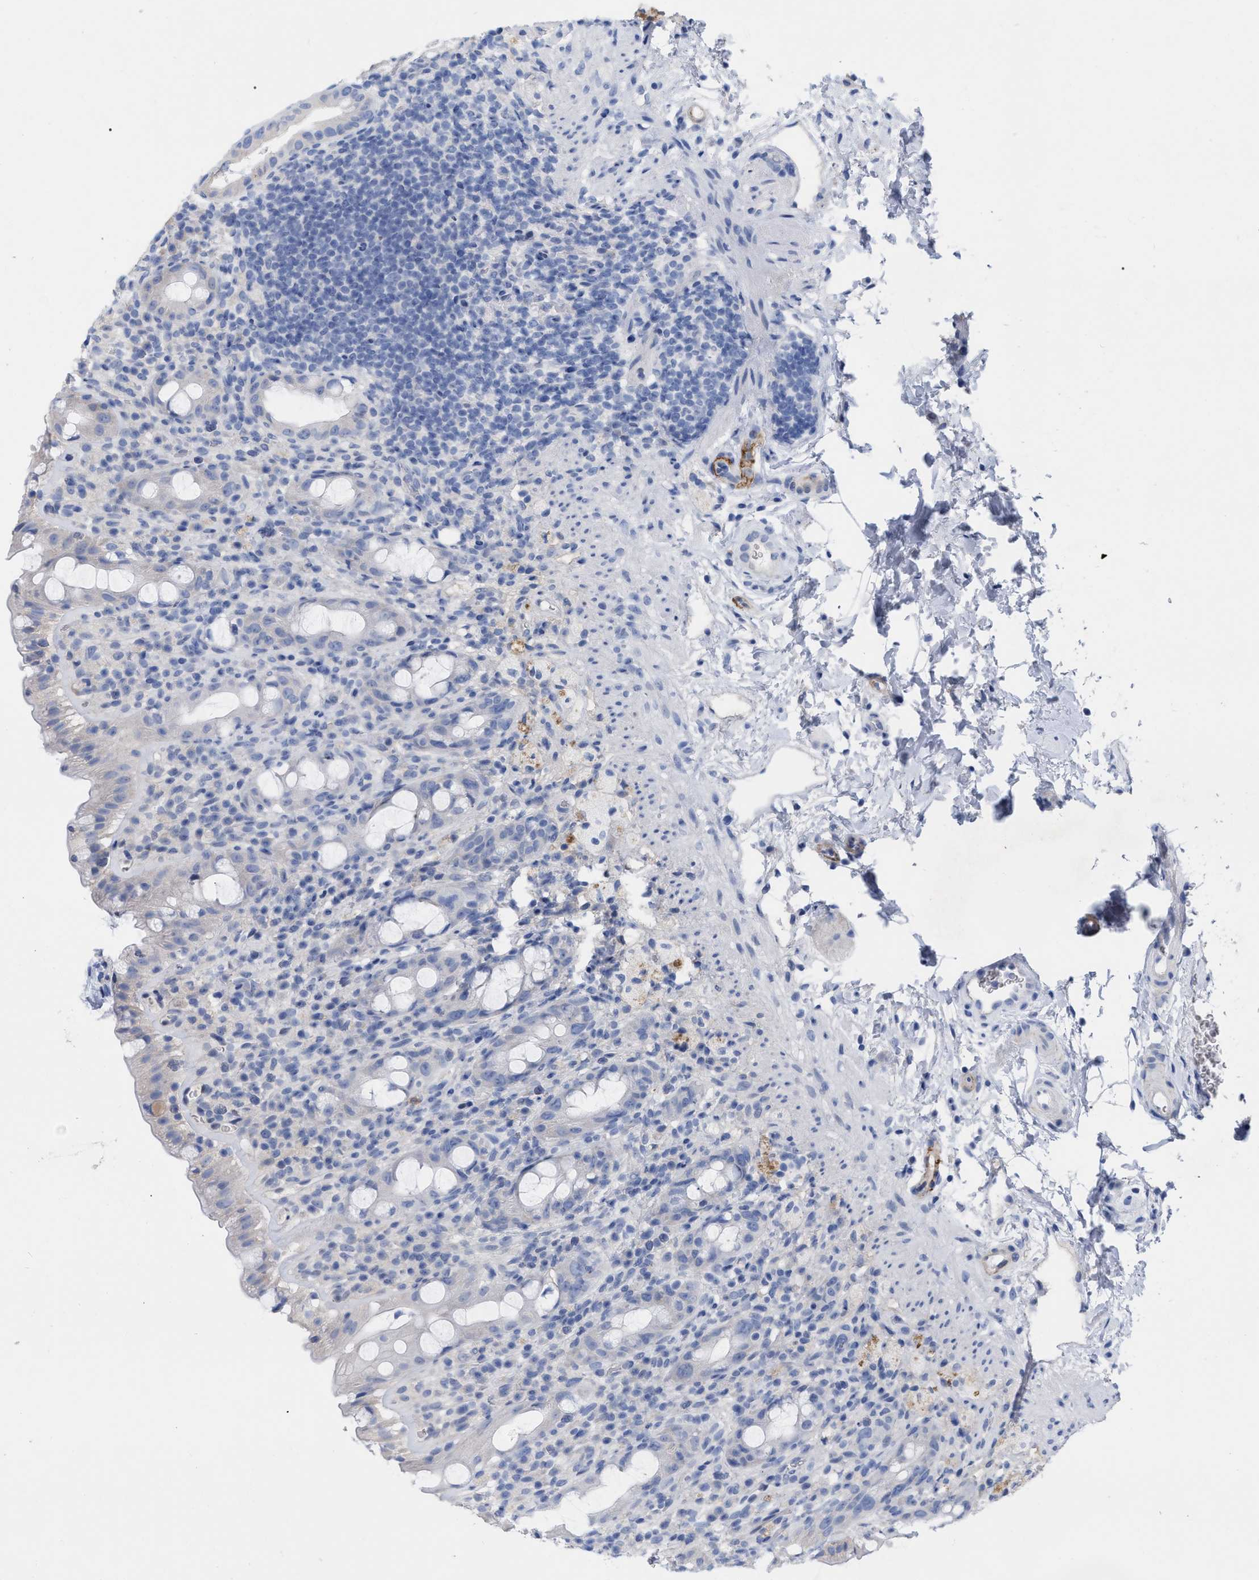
{"staining": {"intensity": "negative", "quantity": "none", "location": "none"}, "tissue": "rectum", "cell_type": "Glandular cells", "image_type": "normal", "snomed": [{"axis": "morphology", "description": "Normal tissue, NOS"}, {"axis": "topography", "description": "Rectum"}], "caption": "Immunohistochemistry image of benign human rectum stained for a protein (brown), which shows no staining in glandular cells. (DAB (3,3'-diaminobenzidine) immunohistochemistry (IHC), high magnification).", "gene": "HAPLN1", "patient": {"sex": "male", "age": 44}}